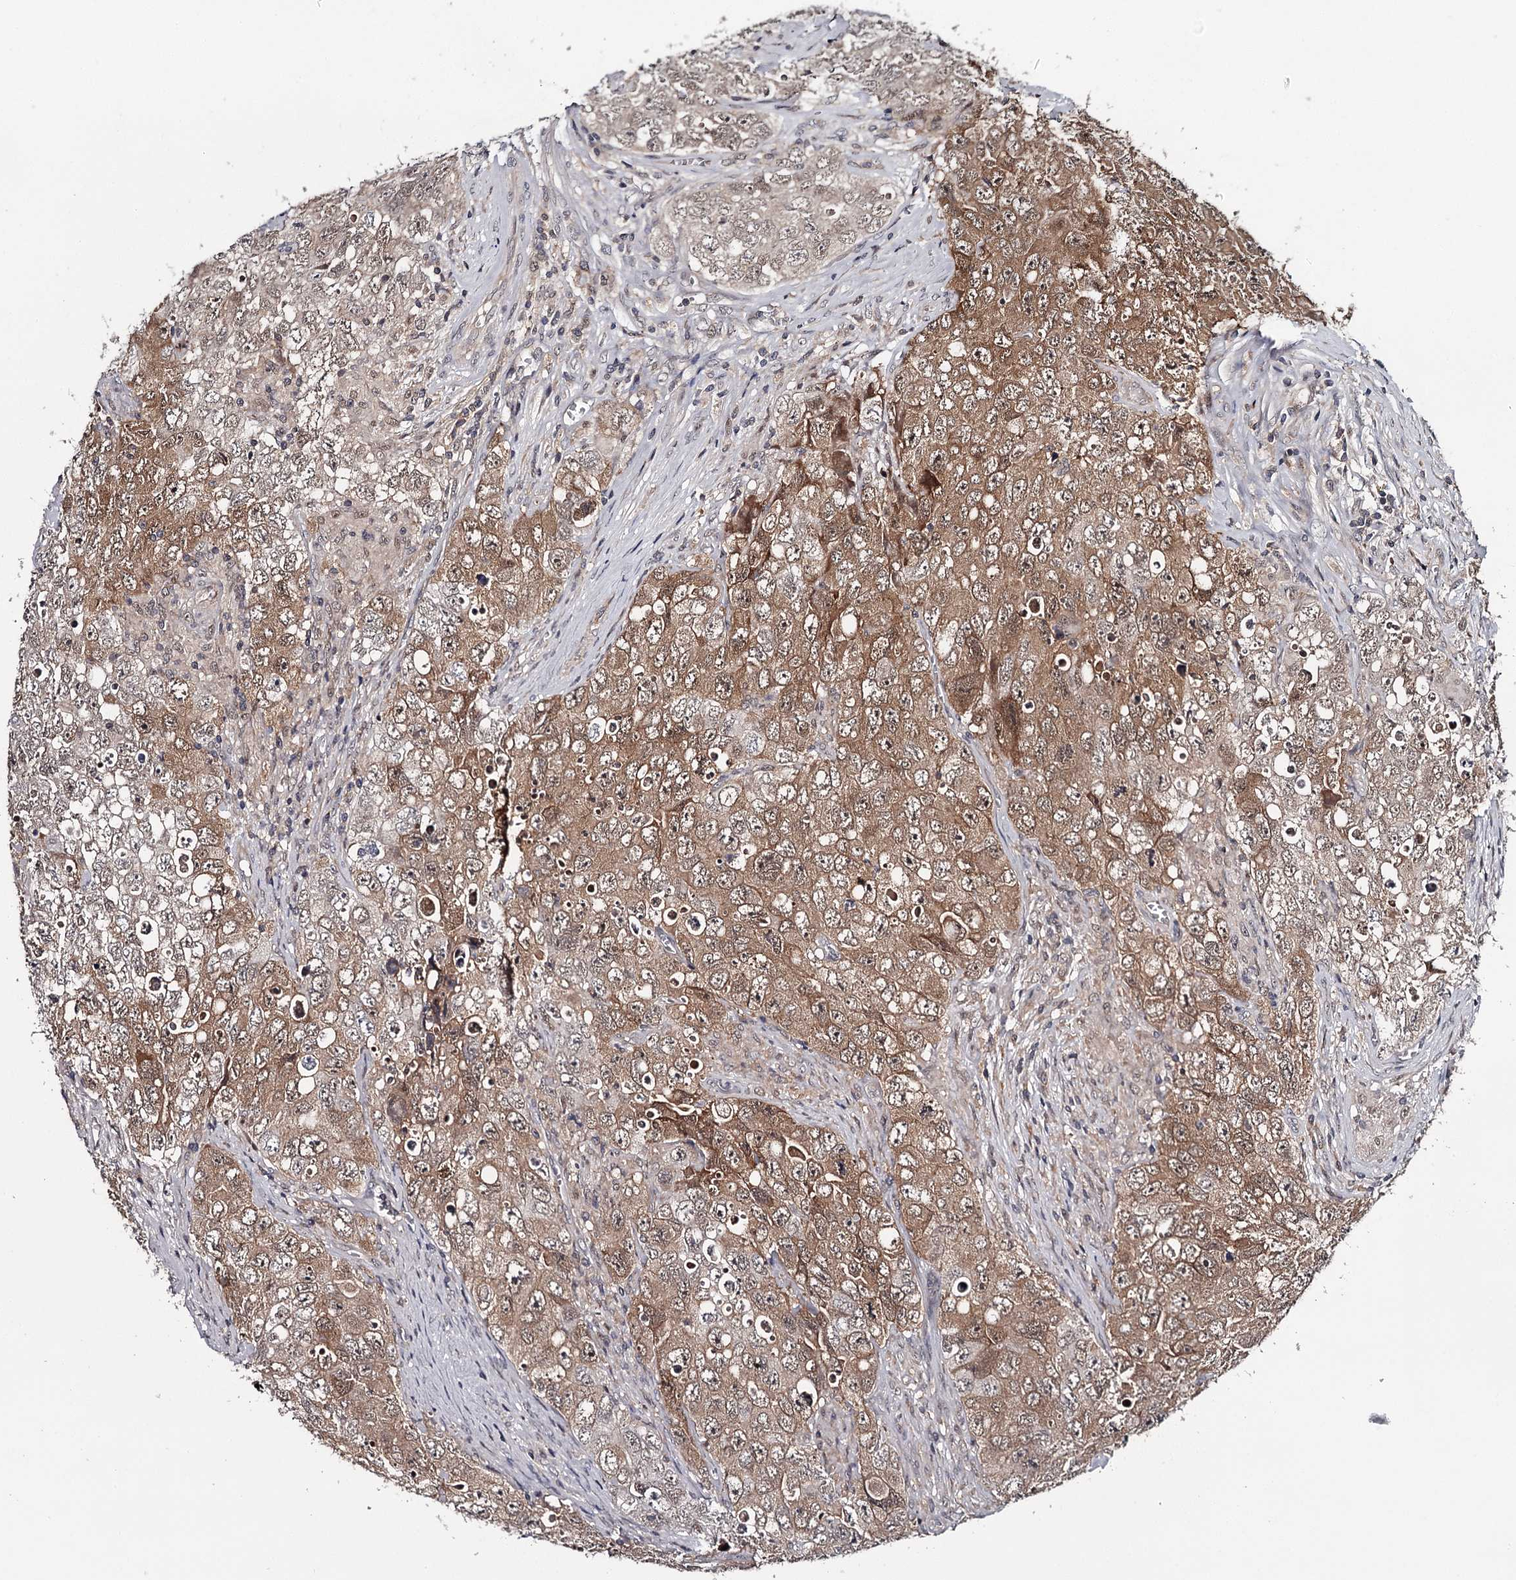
{"staining": {"intensity": "weak", "quantity": "25%-75%", "location": "cytoplasmic/membranous,nuclear"}, "tissue": "testis cancer", "cell_type": "Tumor cells", "image_type": "cancer", "snomed": [{"axis": "morphology", "description": "Seminoma, NOS"}, {"axis": "morphology", "description": "Carcinoma, Embryonal, NOS"}, {"axis": "topography", "description": "Testis"}], "caption": "This is an image of IHC staining of embryonal carcinoma (testis), which shows weak positivity in the cytoplasmic/membranous and nuclear of tumor cells.", "gene": "GTSF1", "patient": {"sex": "male", "age": 43}}